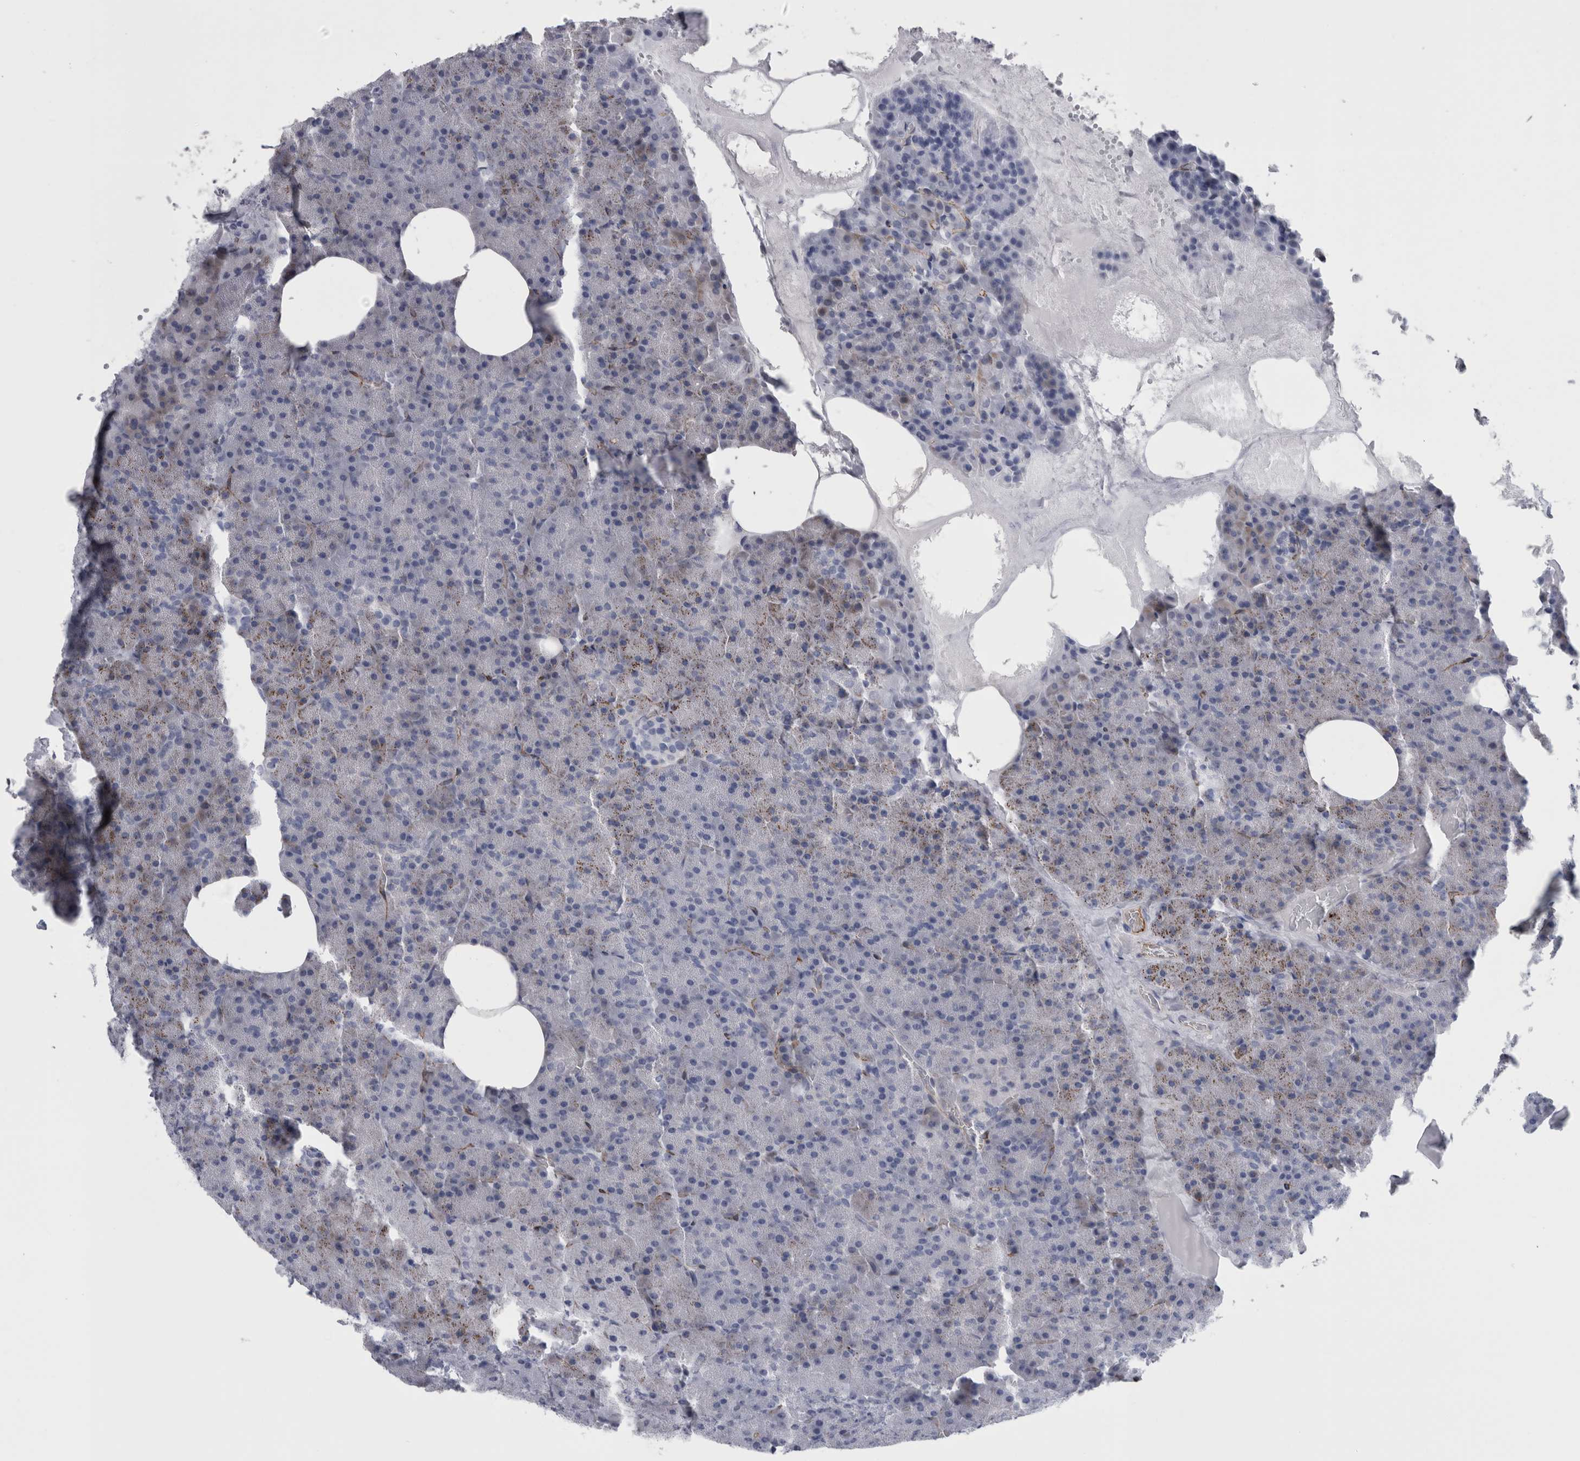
{"staining": {"intensity": "moderate", "quantity": "25%-75%", "location": "cytoplasmic/membranous"}, "tissue": "pancreas", "cell_type": "Exocrine glandular cells", "image_type": "normal", "snomed": [{"axis": "morphology", "description": "Normal tissue, NOS"}, {"axis": "morphology", "description": "Carcinoid, malignant, NOS"}, {"axis": "topography", "description": "Pancreas"}], "caption": "Pancreas stained with a protein marker displays moderate staining in exocrine glandular cells.", "gene": "VWDE", "patient": {"sex": "female", "age": 35}}